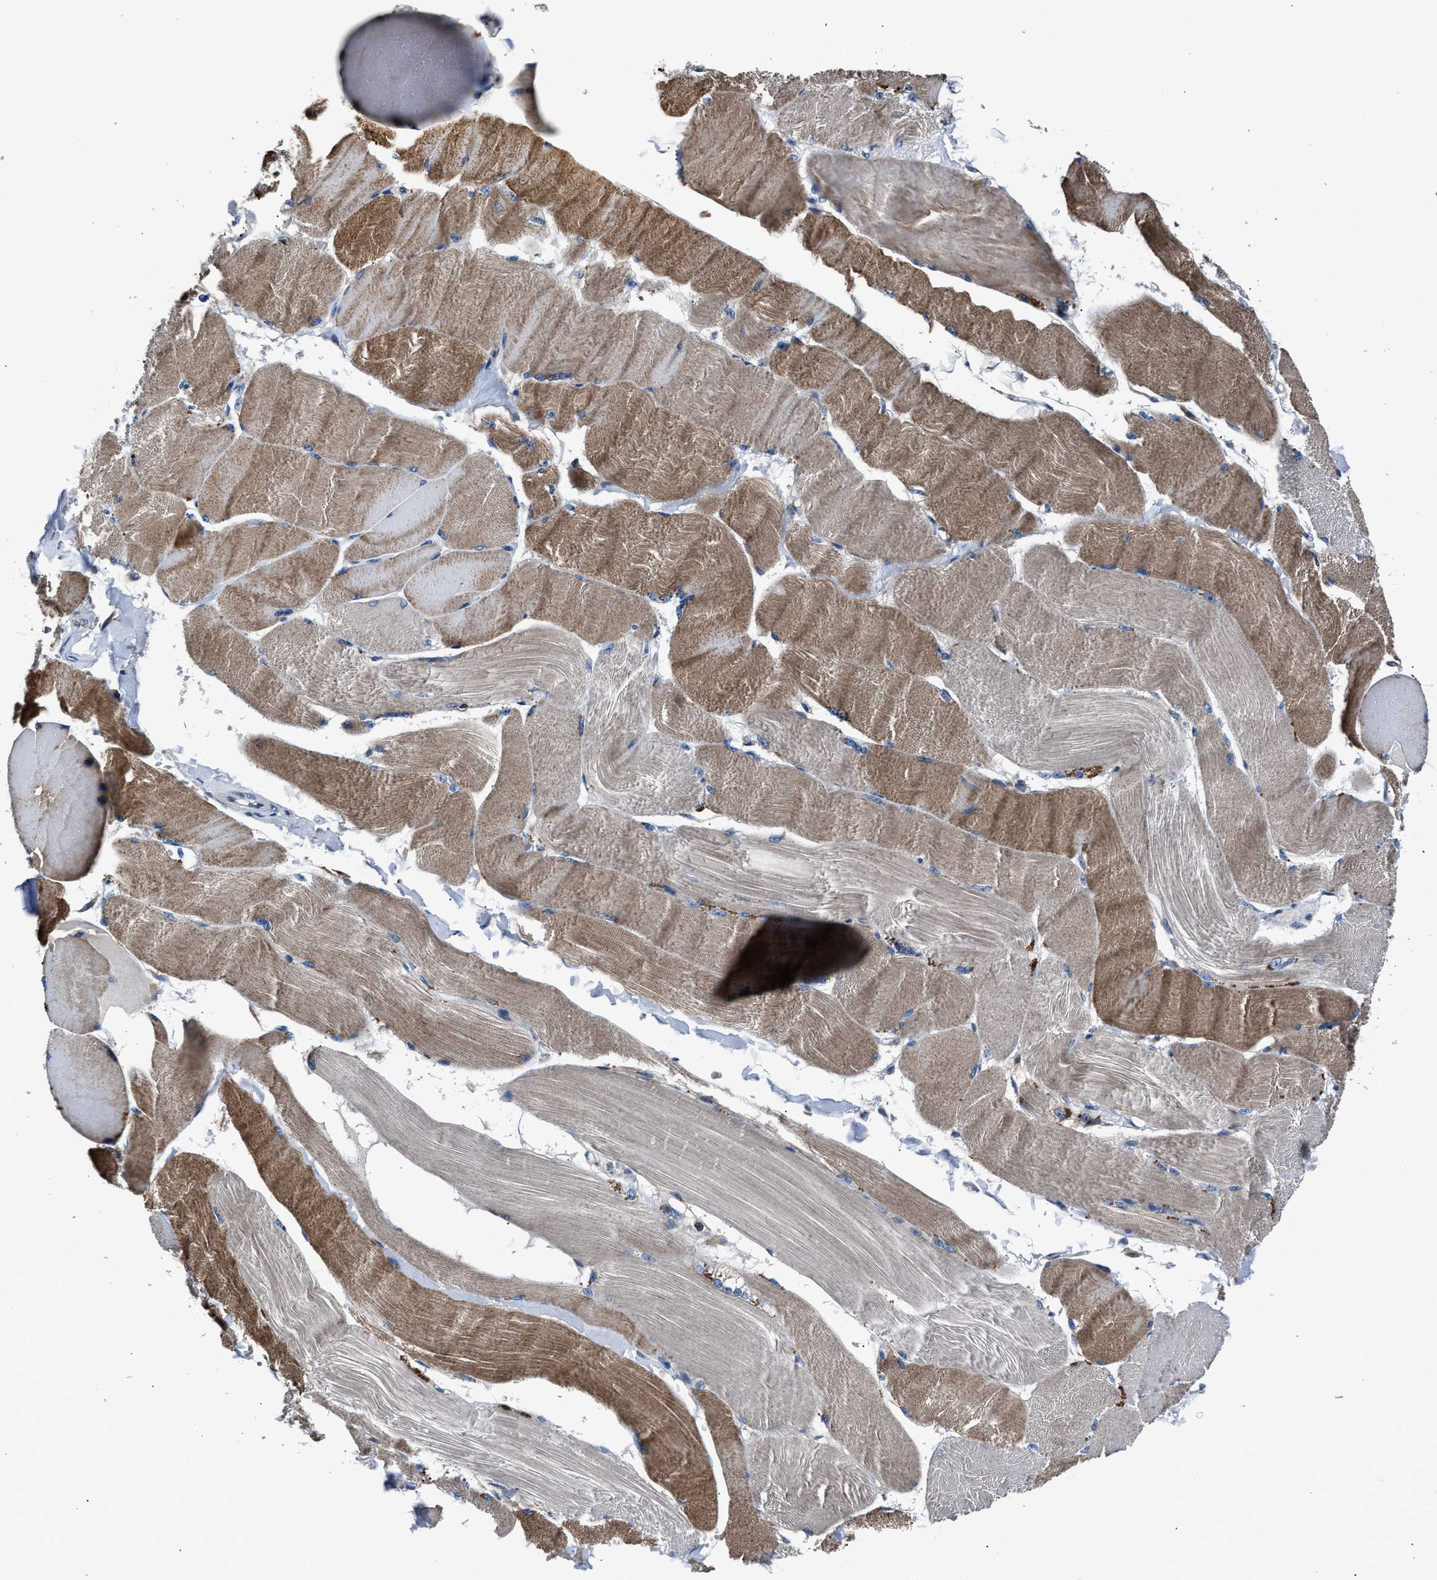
{"staining": {"intensity": "strong", "quantity": "25%-75%", "location": "cytoplasmic/membranous"}, "tissue": "skeletal muscle", "cell_type": "Myocytes", "image_type": "normal", "snomed": [{"axis": "morphology", "description": "Normal tissue, NOS"}, {"axis": "topography", "description": "Skin"}, {"axis": "topography", "description": "Skeletal muscle"}], "caption": "Immunohistochemical staining of normal skeletal muscle exhibits high levels of strong cytoplasmic/membranous positivity in about 25%-75% of myocytes.", "gene": "DNAJC24", "patient": {"sex": "male", "age": 83}}